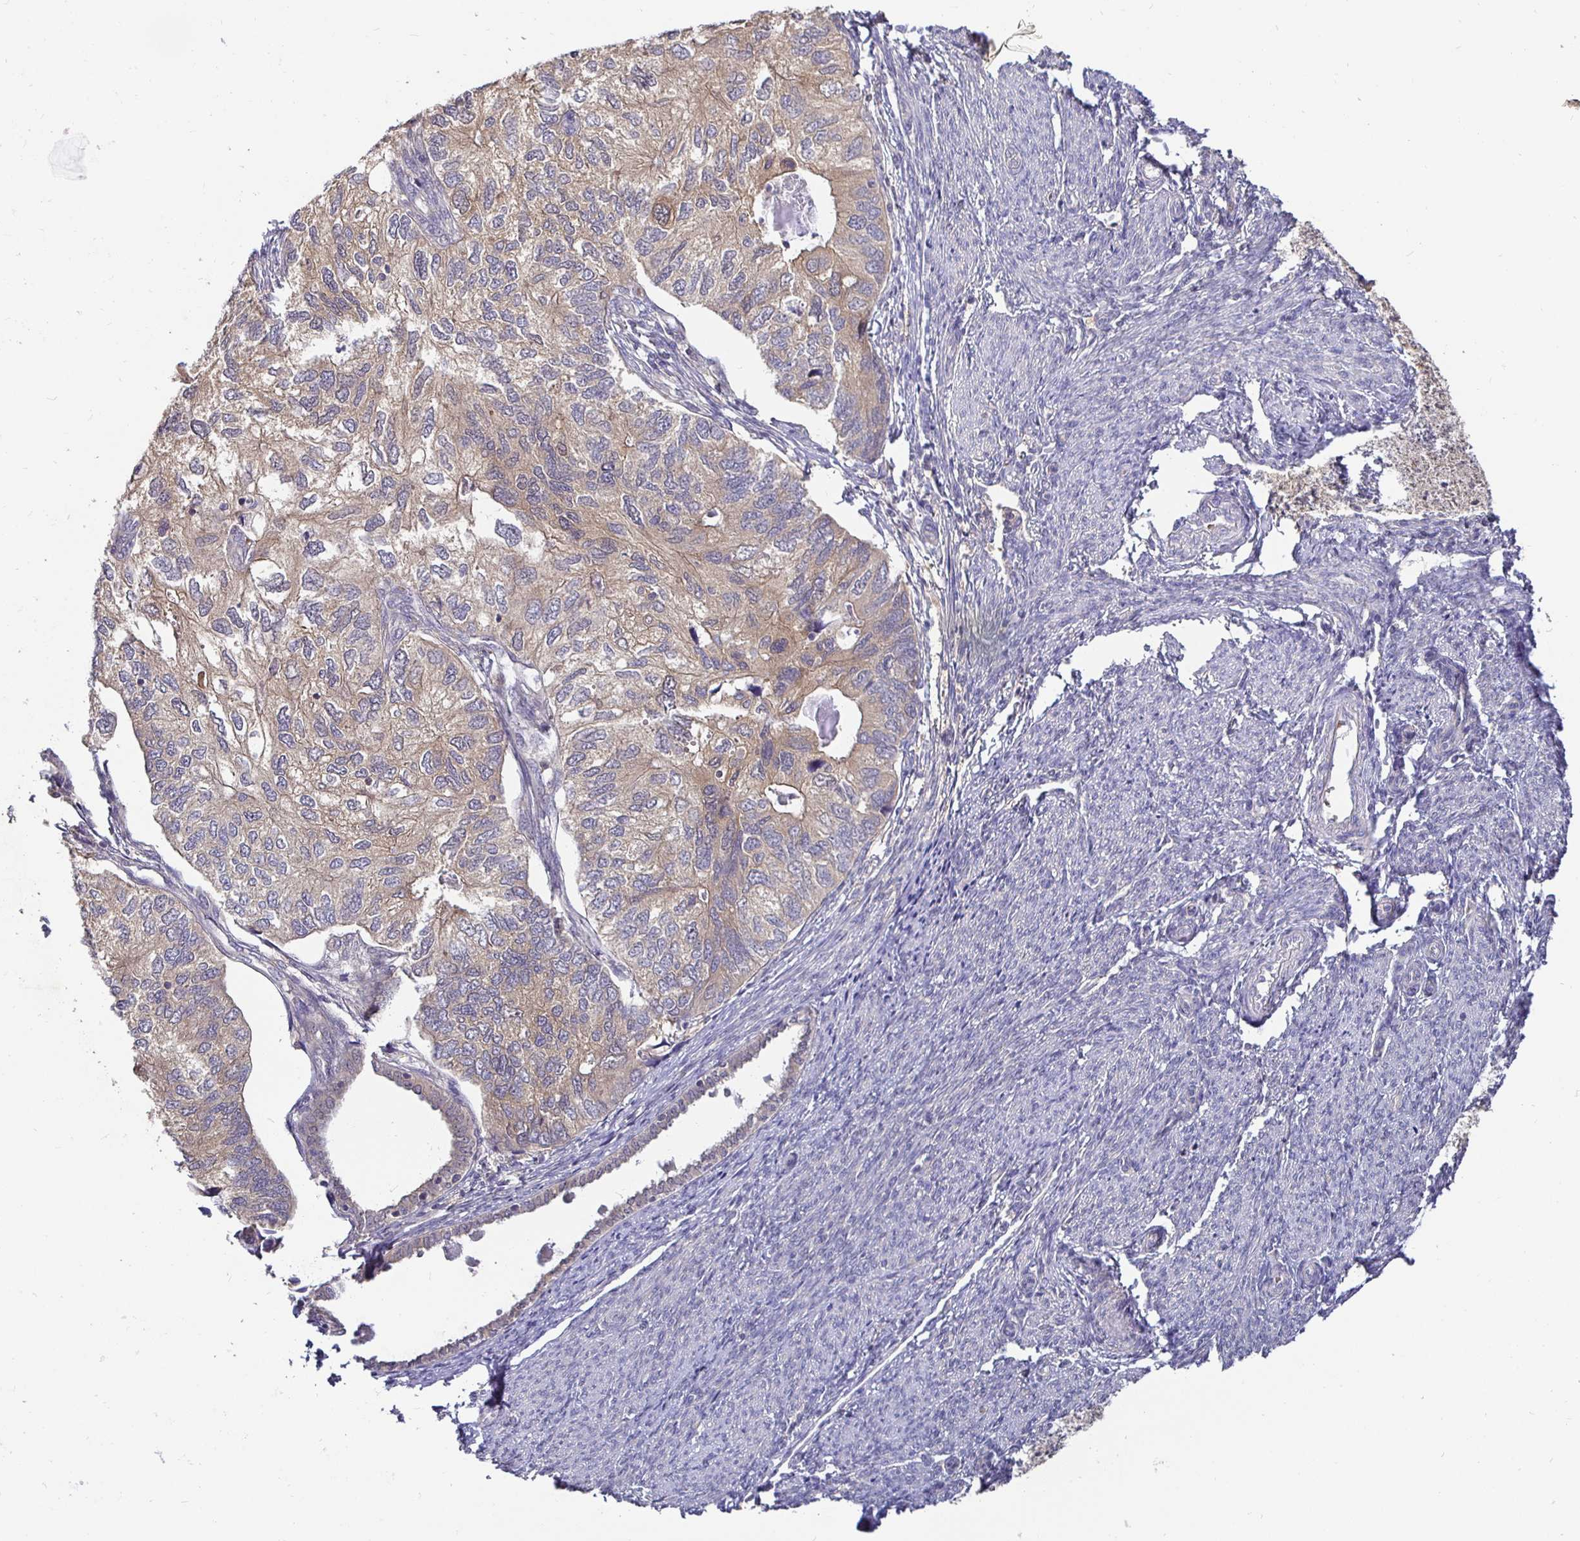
{"staining": {"intensity": "weak", "quantity": ">75%", "location": "cytoplasmic/membranous"}, "tissue": "endometrial cancer", "cell_type": "Tumor cells", "image_type": "cancer", "snomed": [{"axis": "morphology", "description": "Carcinoma, NOS"}, {"axis": "topography", "description": "Uterus"}], "caption": "High-magnification brightfield microscopy of endometrial cancer (carcinoma) stained with DAB (3,3'-diaminobenzidine) (brown) and counterstained with hematoxylin (blue). tumor cells exhibit weak cytoplasmic/membranous positivity is identified in about>75% of cells.", "gene": "KIF21A", "patient": {"sex": "female", "age": 76}}